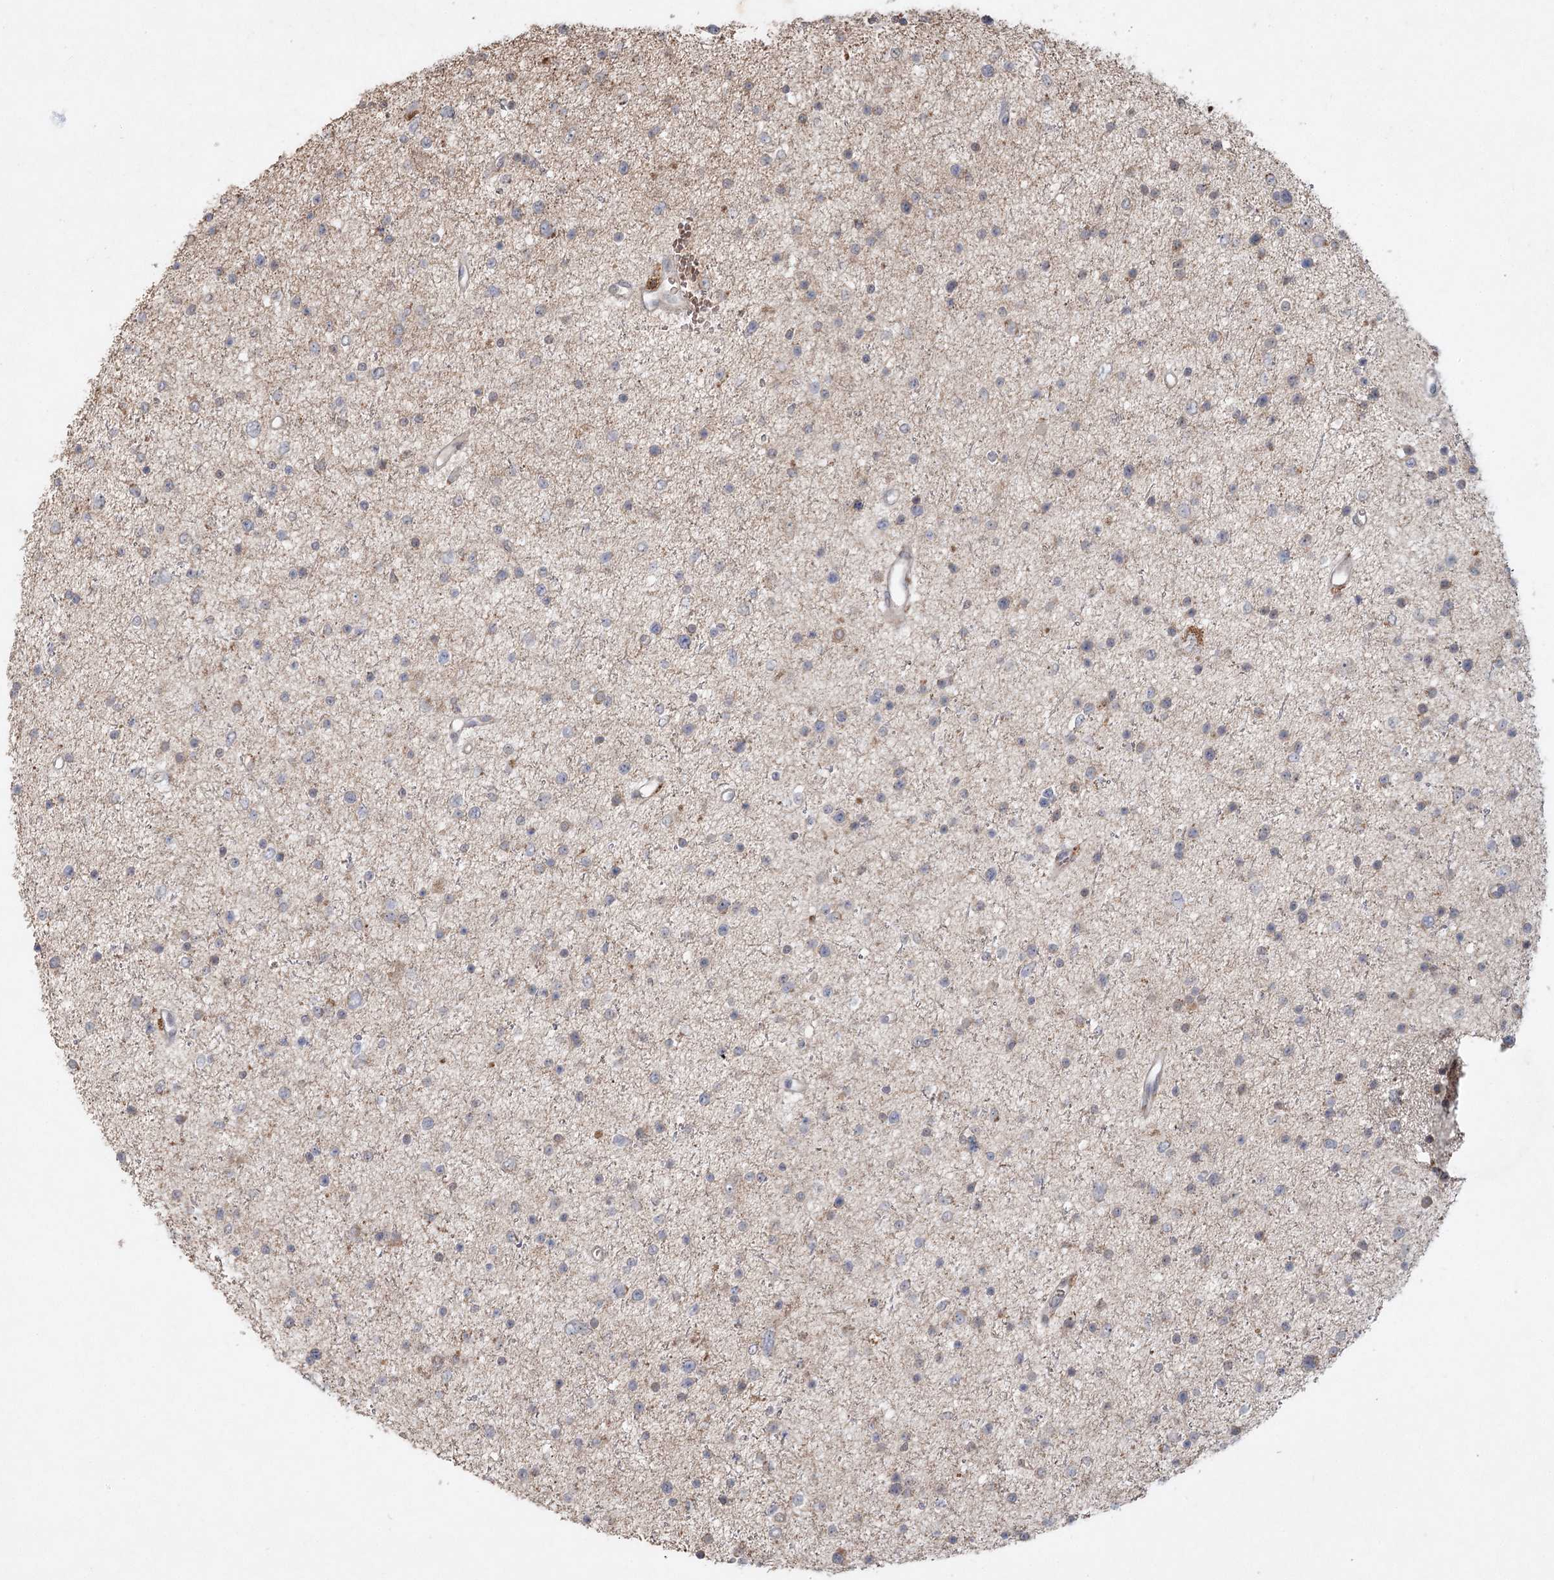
{"staining": {"intensity": "negative", "quantity": "none", "location": "none"}, "tissue": "glioma", "cell_type": "Tumor cells", "image_type": "cancer", "snomed": [{"axis": "morphology", "description": "Glioma, malignant, Low grade"}, {"axis": "topography", "description": "Brain"}], "caption": "This is an immunohistochemistry (IHC) micrograph of human glioma. There is no positivity in tumor cells.", "gene": "KBTBD4", "patient": {"sex": "female", "age": 37}}